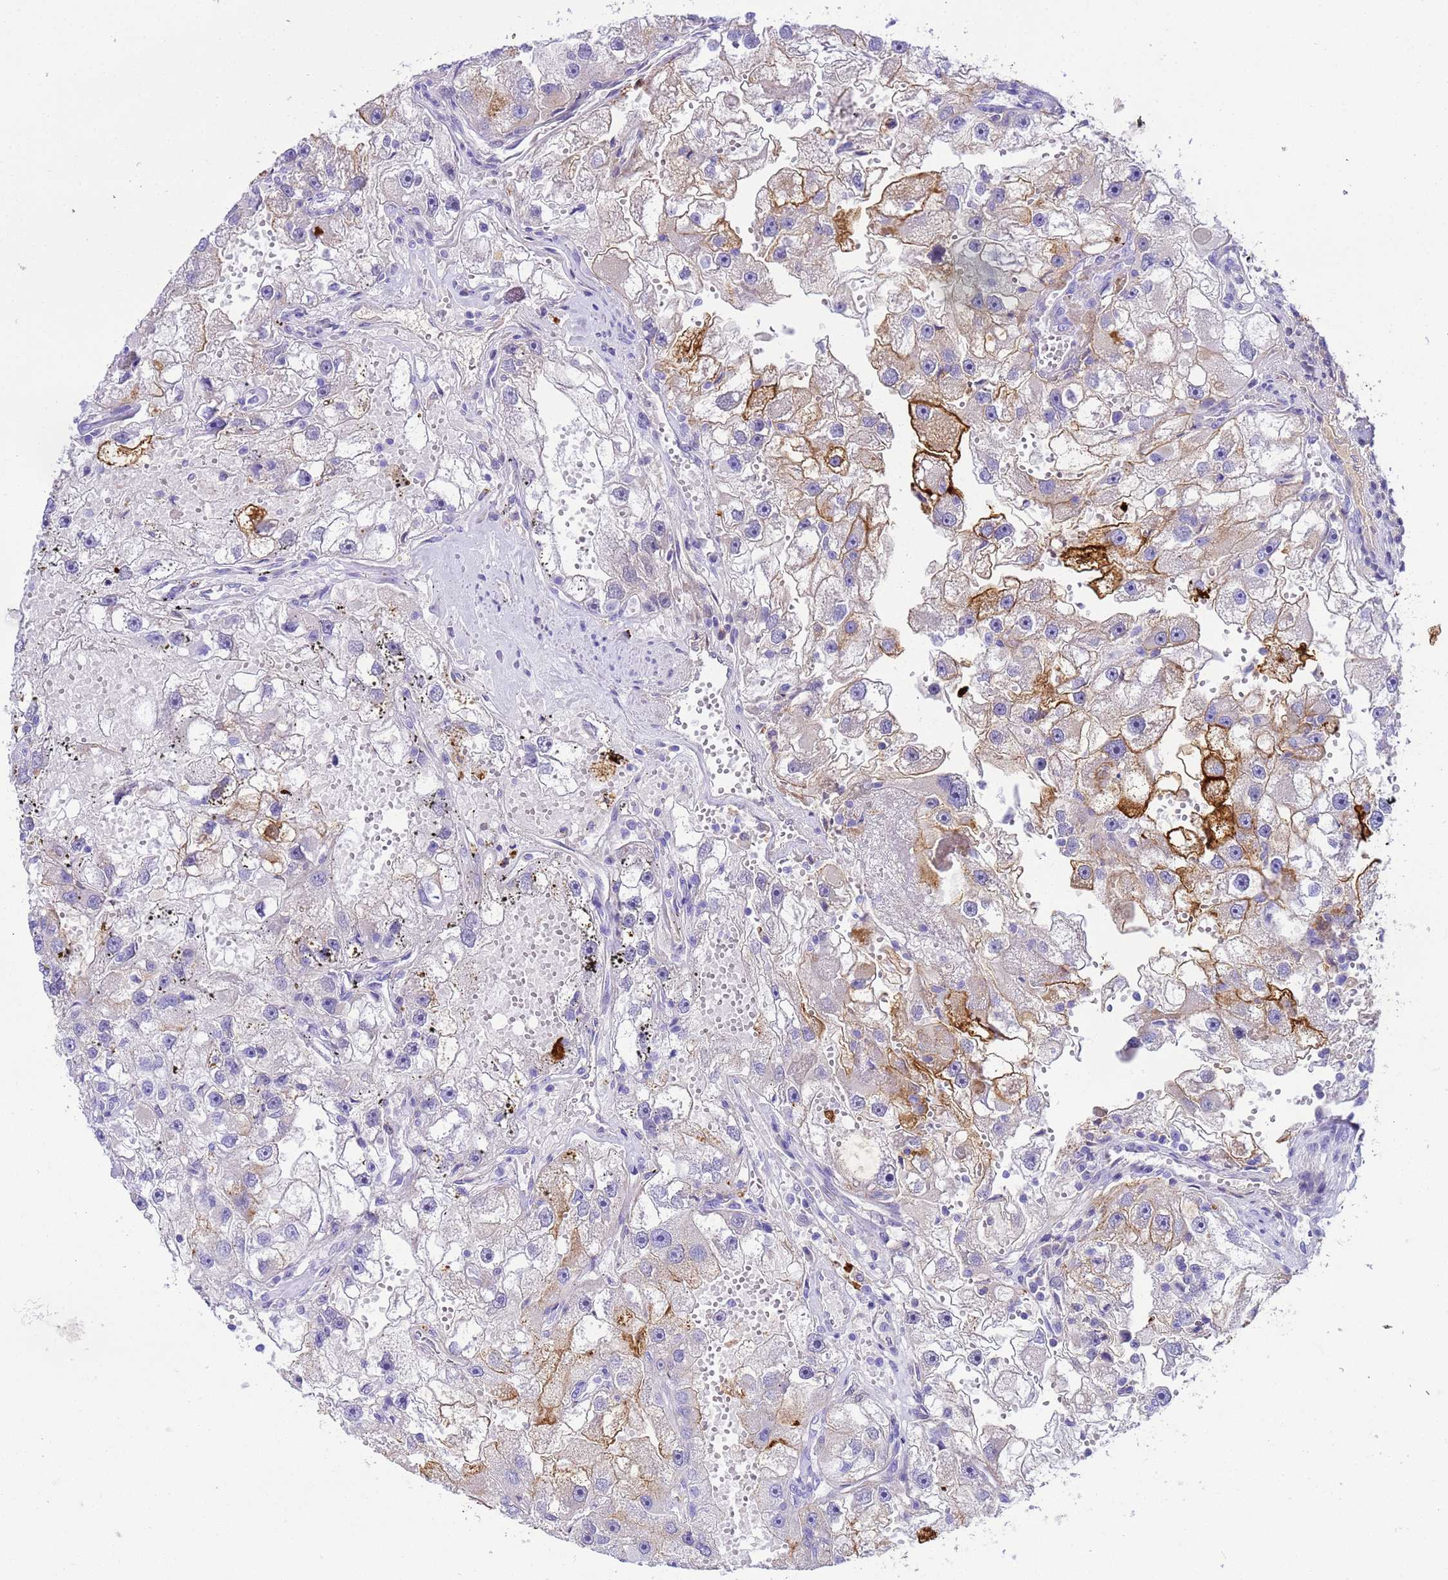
{"staining": {"intensity": "strong", "quantity": "<25%", "location": "cytoplasmic/membranous"}, "tissue": "renal cancer", "cell_type": "Tumor cells", "image_type": "cancer", "snomed": [{"axis": "morphology", "description": "Adenocarcinoma, NOS"}, {"axis": "topography", "description": "Kidney"}], "caption": "Immunohistochemistry (DAB (3,3'-diaminobenzidine)) staining of human renal cancer reveals strong cytoplasmic/membranous protein positivity in approximately <25% of tumor cells.", "gene": "CFHR2", "patient": {"sex": "male", "age": 63}}